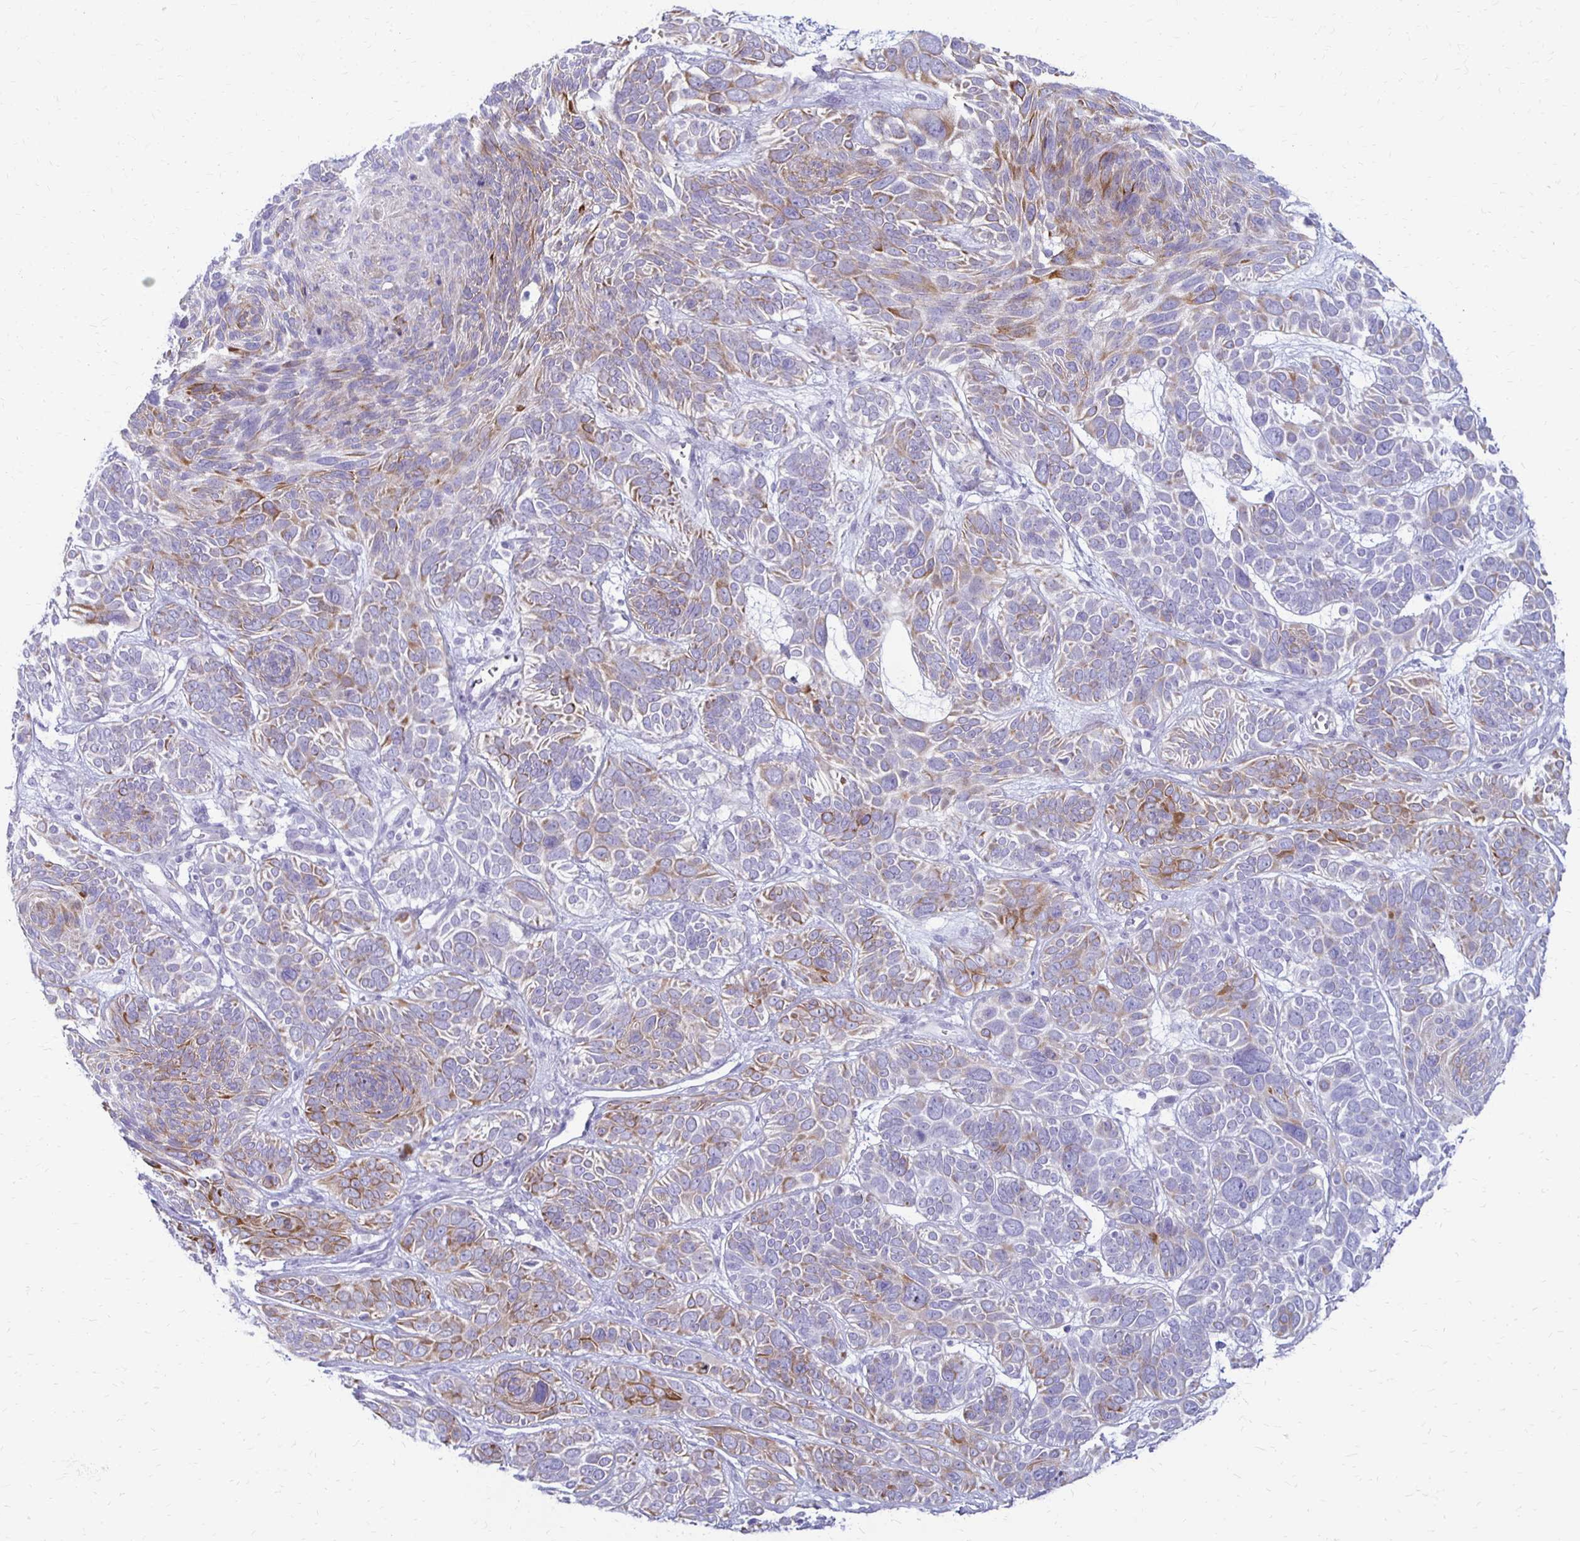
{"staining": {"intensity": "weak", "quantity": "25%-75%", "location": "cytoplasmic/membranous"}, "tissue": "skin cancer", "cell_type": "Tumor cells", "image_type": "cancer", "snomed": [{"axis": "morphology", "description": "Basal cell carcinoma"}, {"axis": "topography", "description": "Skin"}, {"axis": "topography", "description": "Skin of face"}], "caption": "Tumor cells exhibit weak cytoplasmic/membranous expression in approximately 25%-75% of cells in skin basal cell carcinoma. Nuclei are stained in blue.", "gene": "RYR1", "patient": {"sex": "male", "age": 73}}